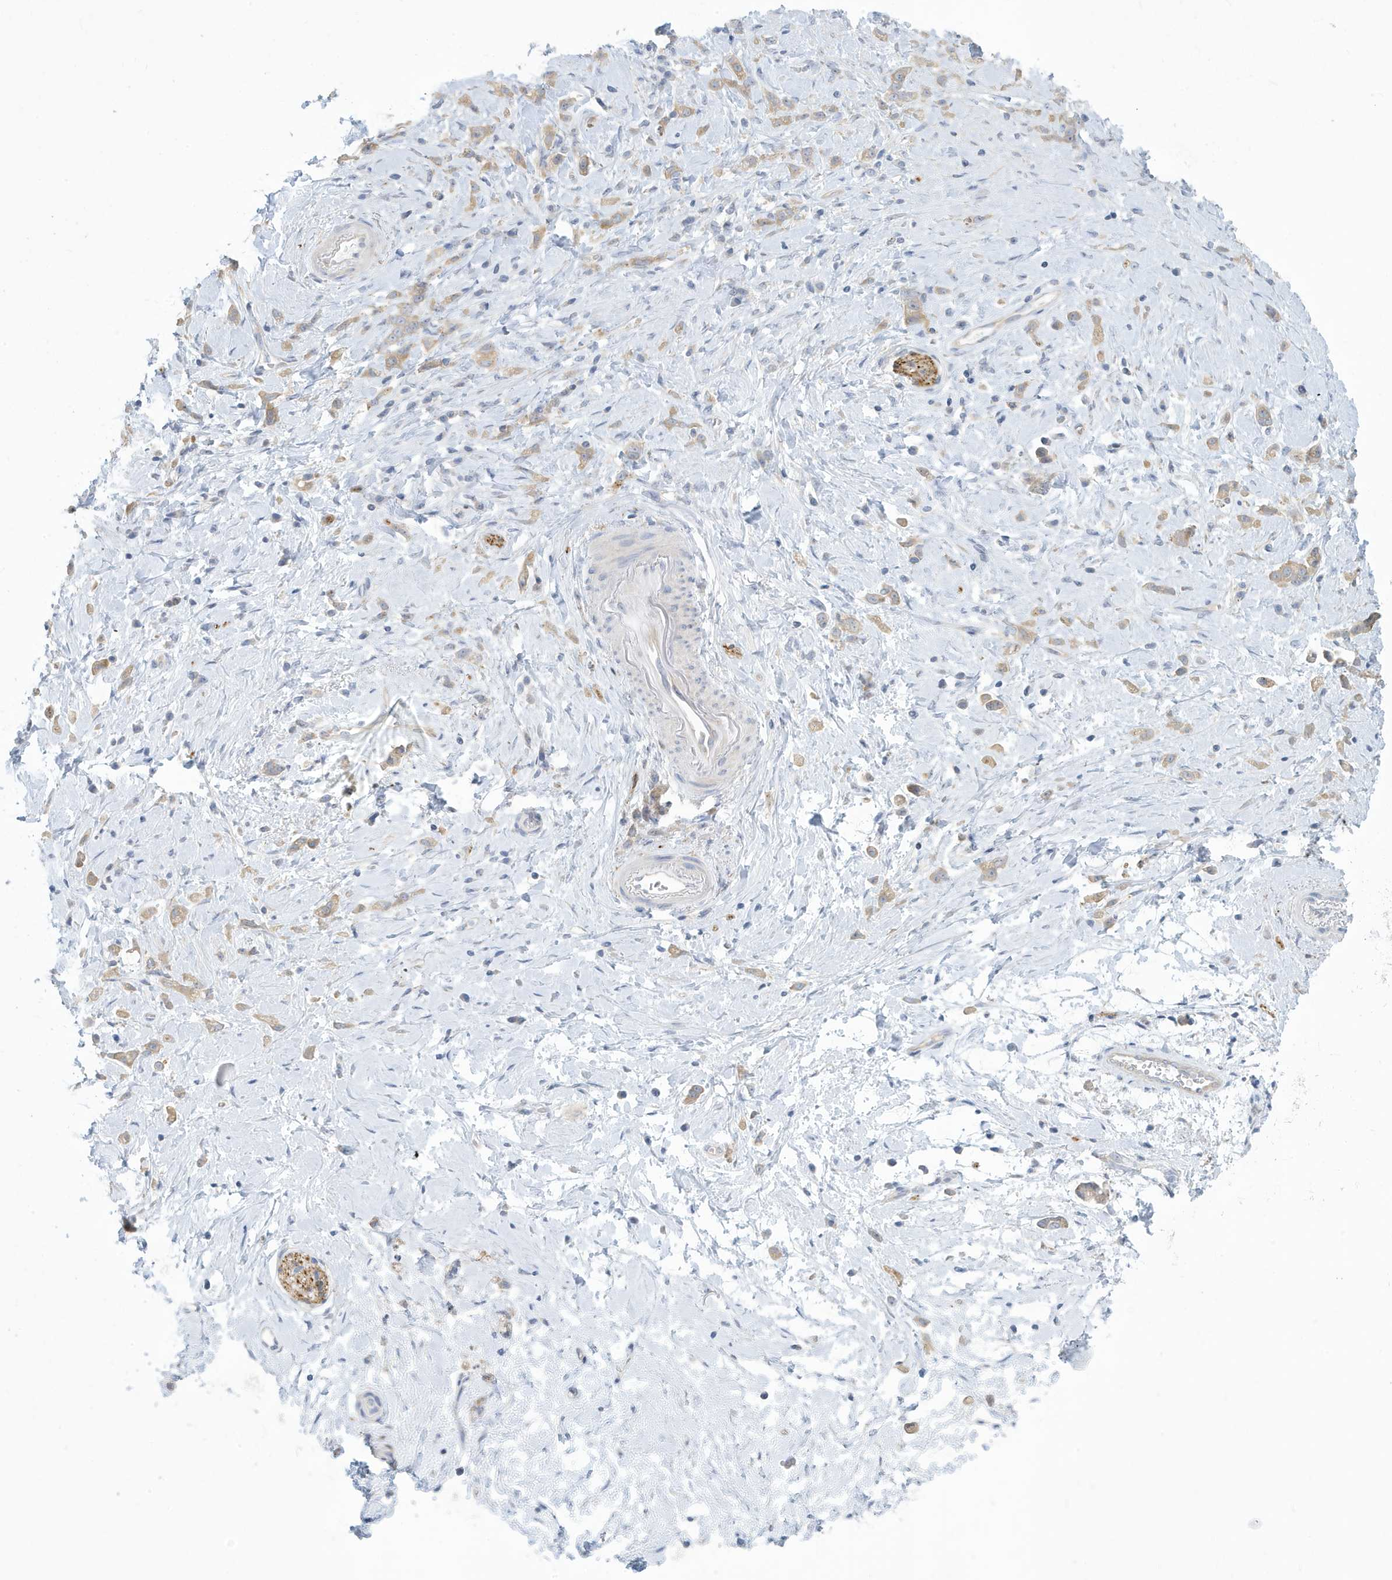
{"staining": {"intensity": "weak", "quantity": ">75%", "location": "cytoplasmic/membranous"}, "tissue": "stomach cancer", "cell_type": "Tumor cells", "image_type": "cancer", "snomed": [{"axis": "morphology", "description": "Adenocarcinoma, NOS"}, {"axis": "topography", "description": "Stomach"}], "caption": "DAB (3,3'-diaminobenzidine) immunohistochemical staining of human stomach cancer (adenocarcinoma) demonstrates weak cytoplasmic/membranous protein expression in about >75% of tumor cells.", "gene": "VTA1", "patient": {"sex": "female", "age": 60}}